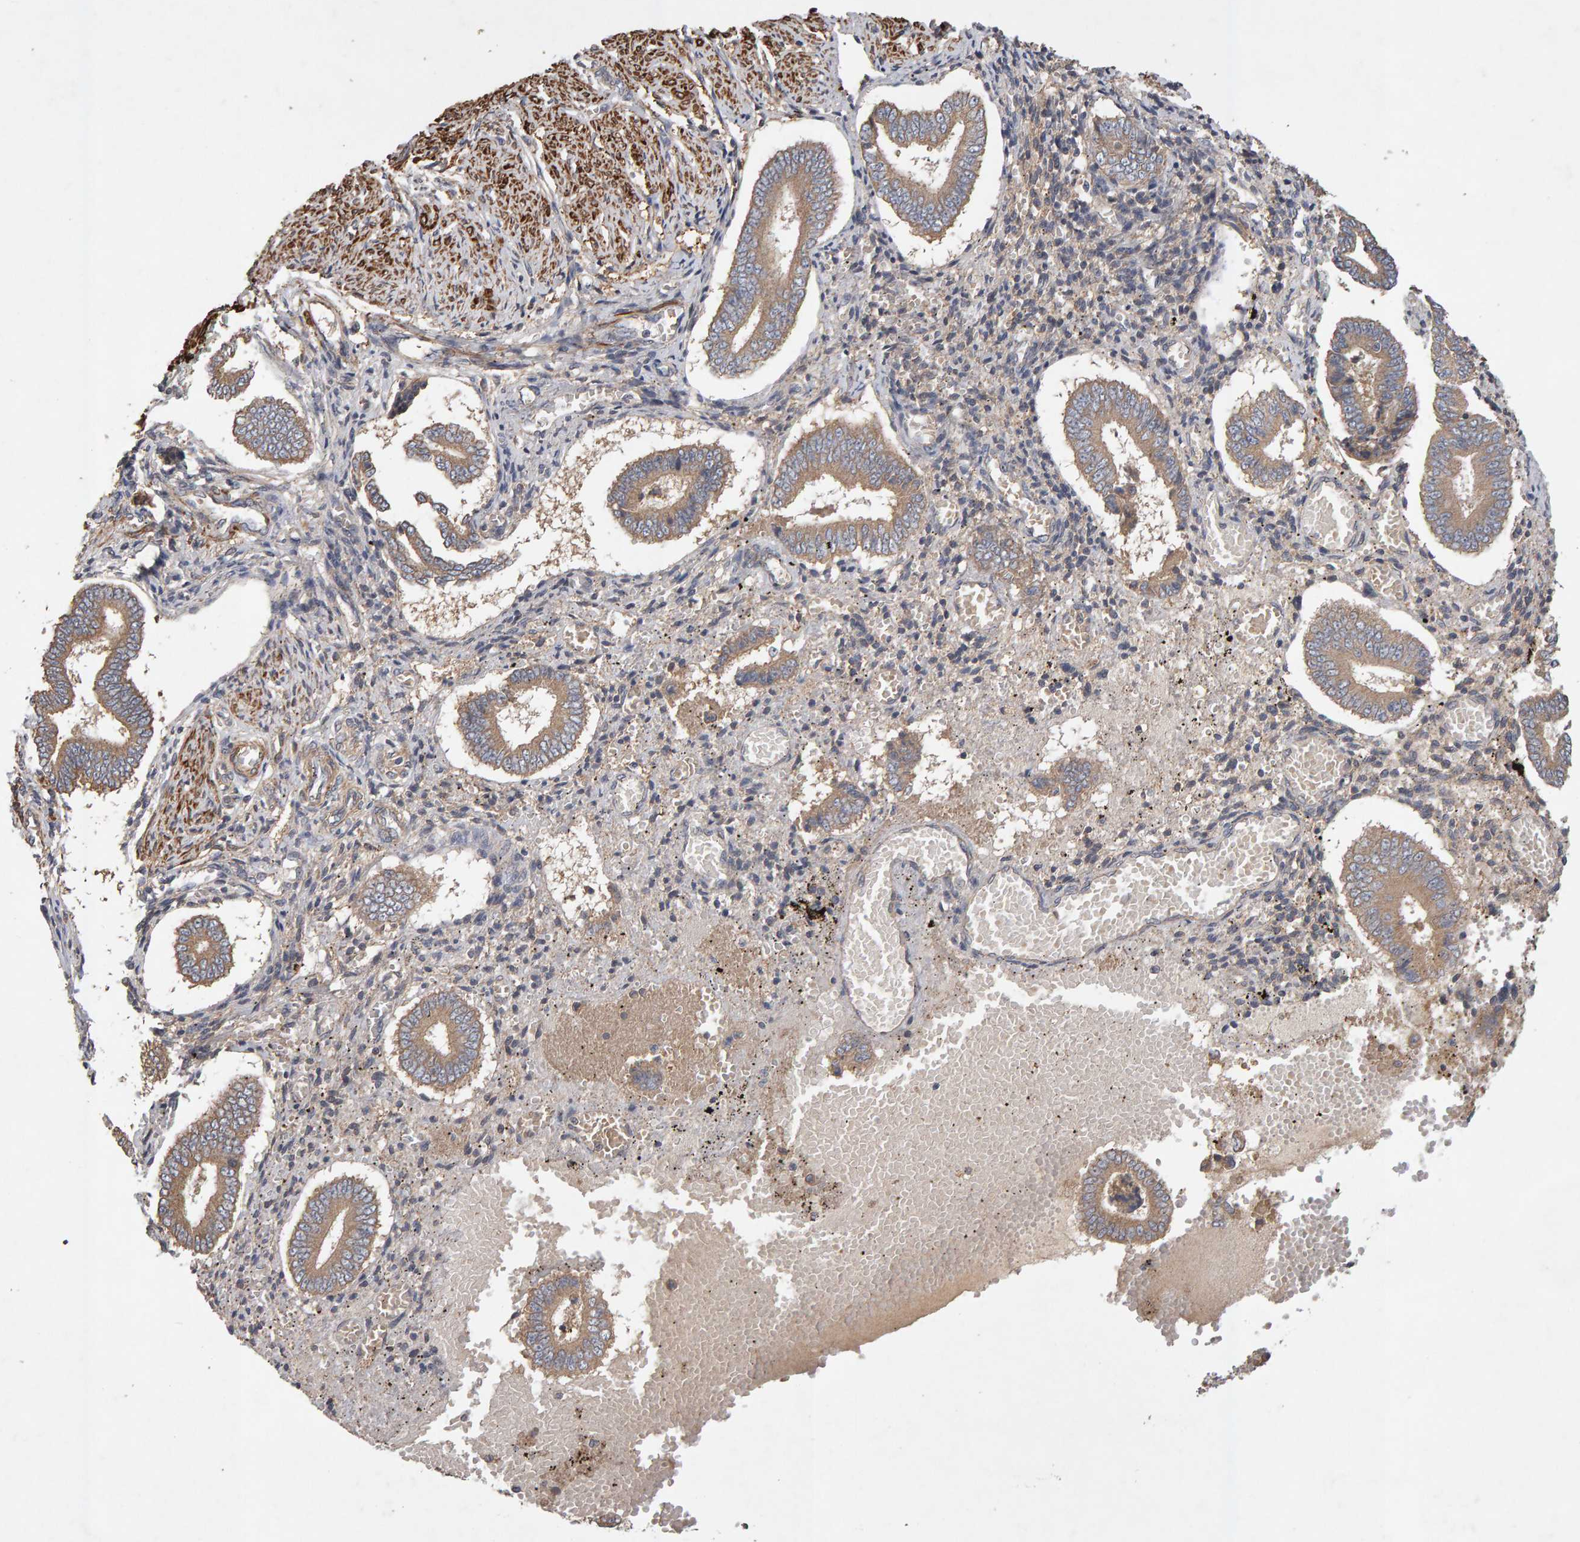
{"staining": {"intensity": "negative", "quantity": "none", "location": "none"}, "tissue": "endometrium", "cell_type": "Cells in endometrial stroma", "image_type": "normal", "snomed": [{"axis": "morphology", "description": "Normal tissue, NOS"}, {"axis": "topography", "description": "Endometrium"}], "caption": "An immunohistochemistry (IHC) micrograph of benign endometrium is shown. There is no staining in cells in endometrial stroma of endometrium.", "gene": "RNF19A", "patient": {"sex": "female", "age": 42}}